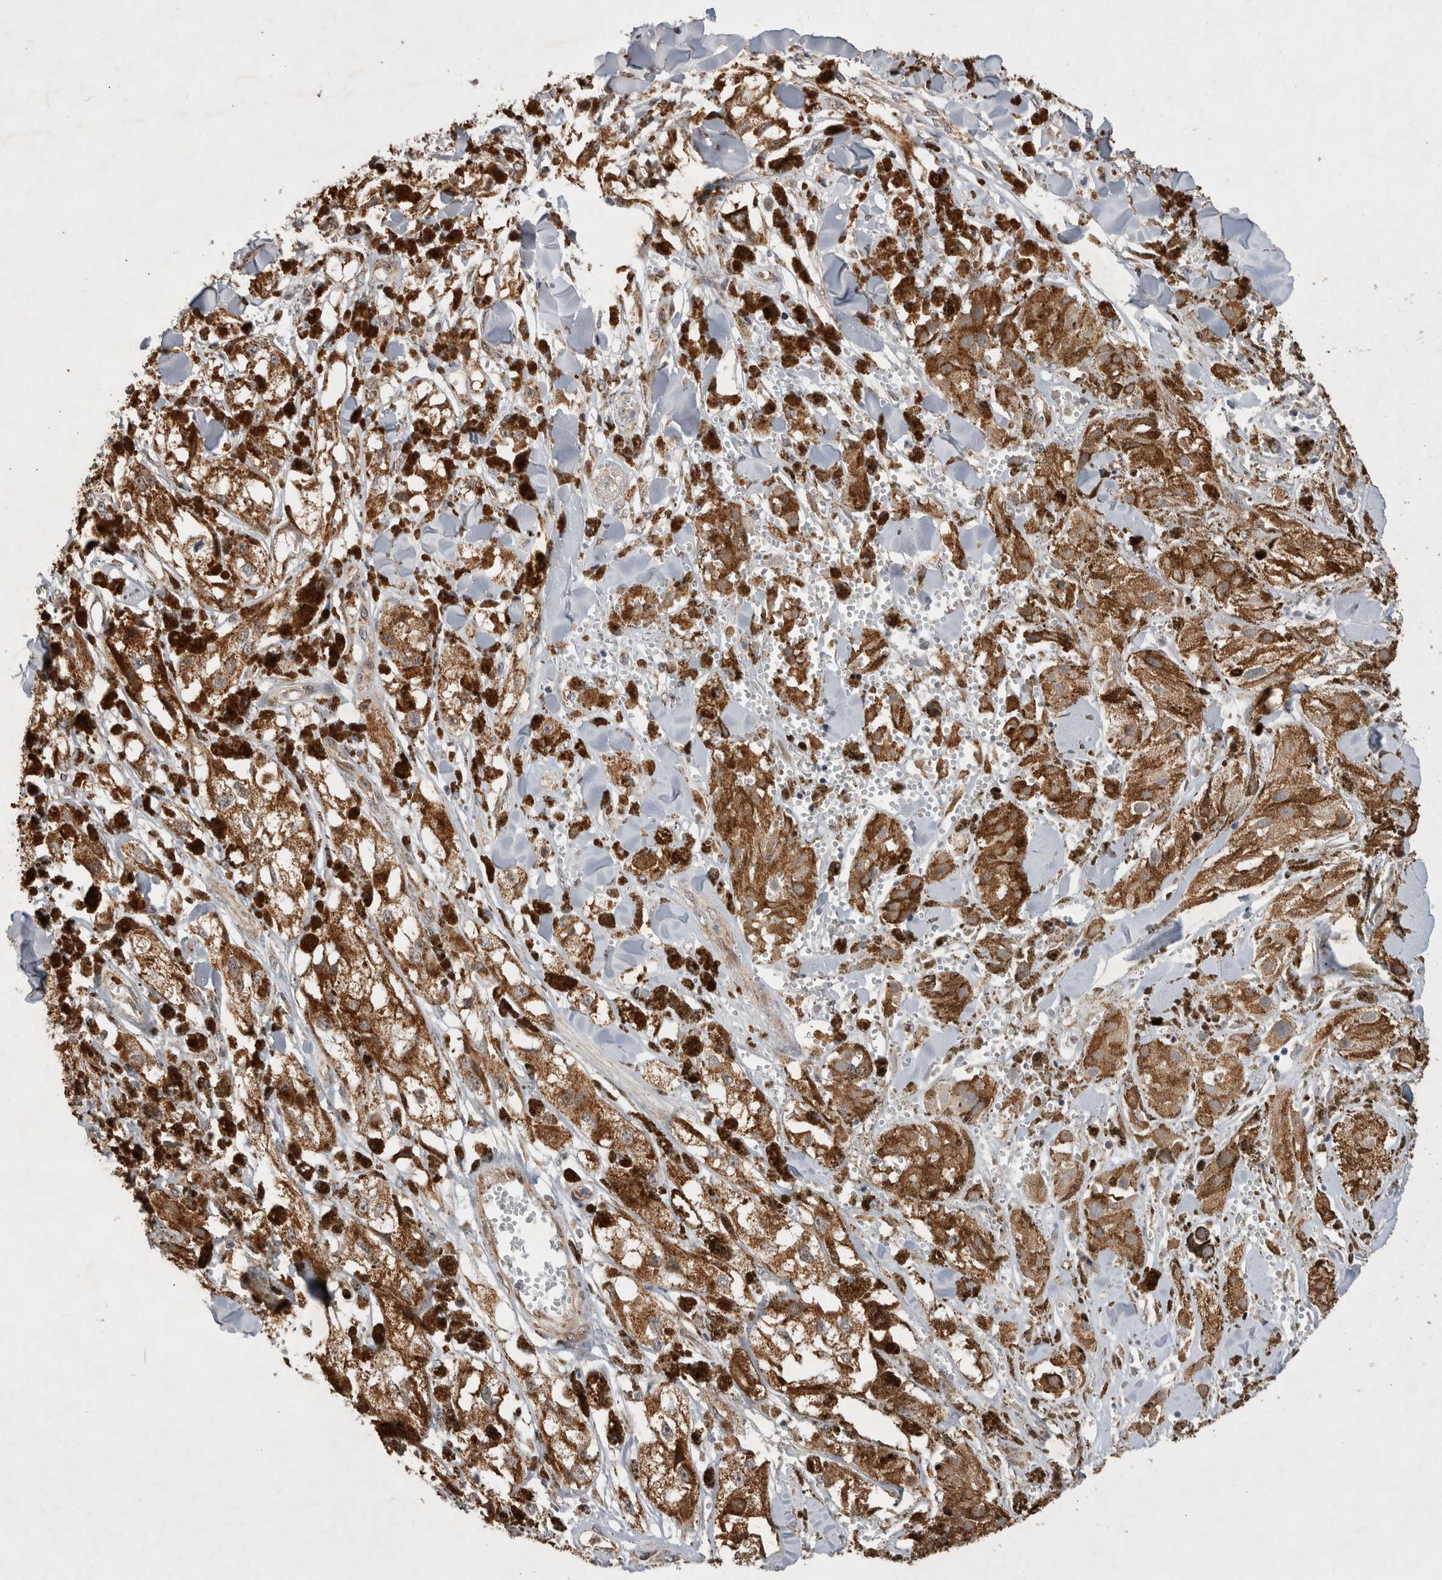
{"staining": {"intensity": "moderate", "quantity": ">75%", "location": "cytoplasmic/membranous"}, "tissue": "melanoma", "cell_type": "Tumor cells", "image_type": "cancer", "snomed": [{"axis": "morphology", "description": "Malignant melanoma, NOS"}, {"axis": "topography", "description": "Skin"}], "caption": "This photomicrograph reveals immunohistochemistry (IHC) staining of melanoma, with medium moderate cytoplasmic/membranous expression in about >75% of tumor cells.", "gene": "MRPL37", "patient": {"sex": "male", "age": 88}}